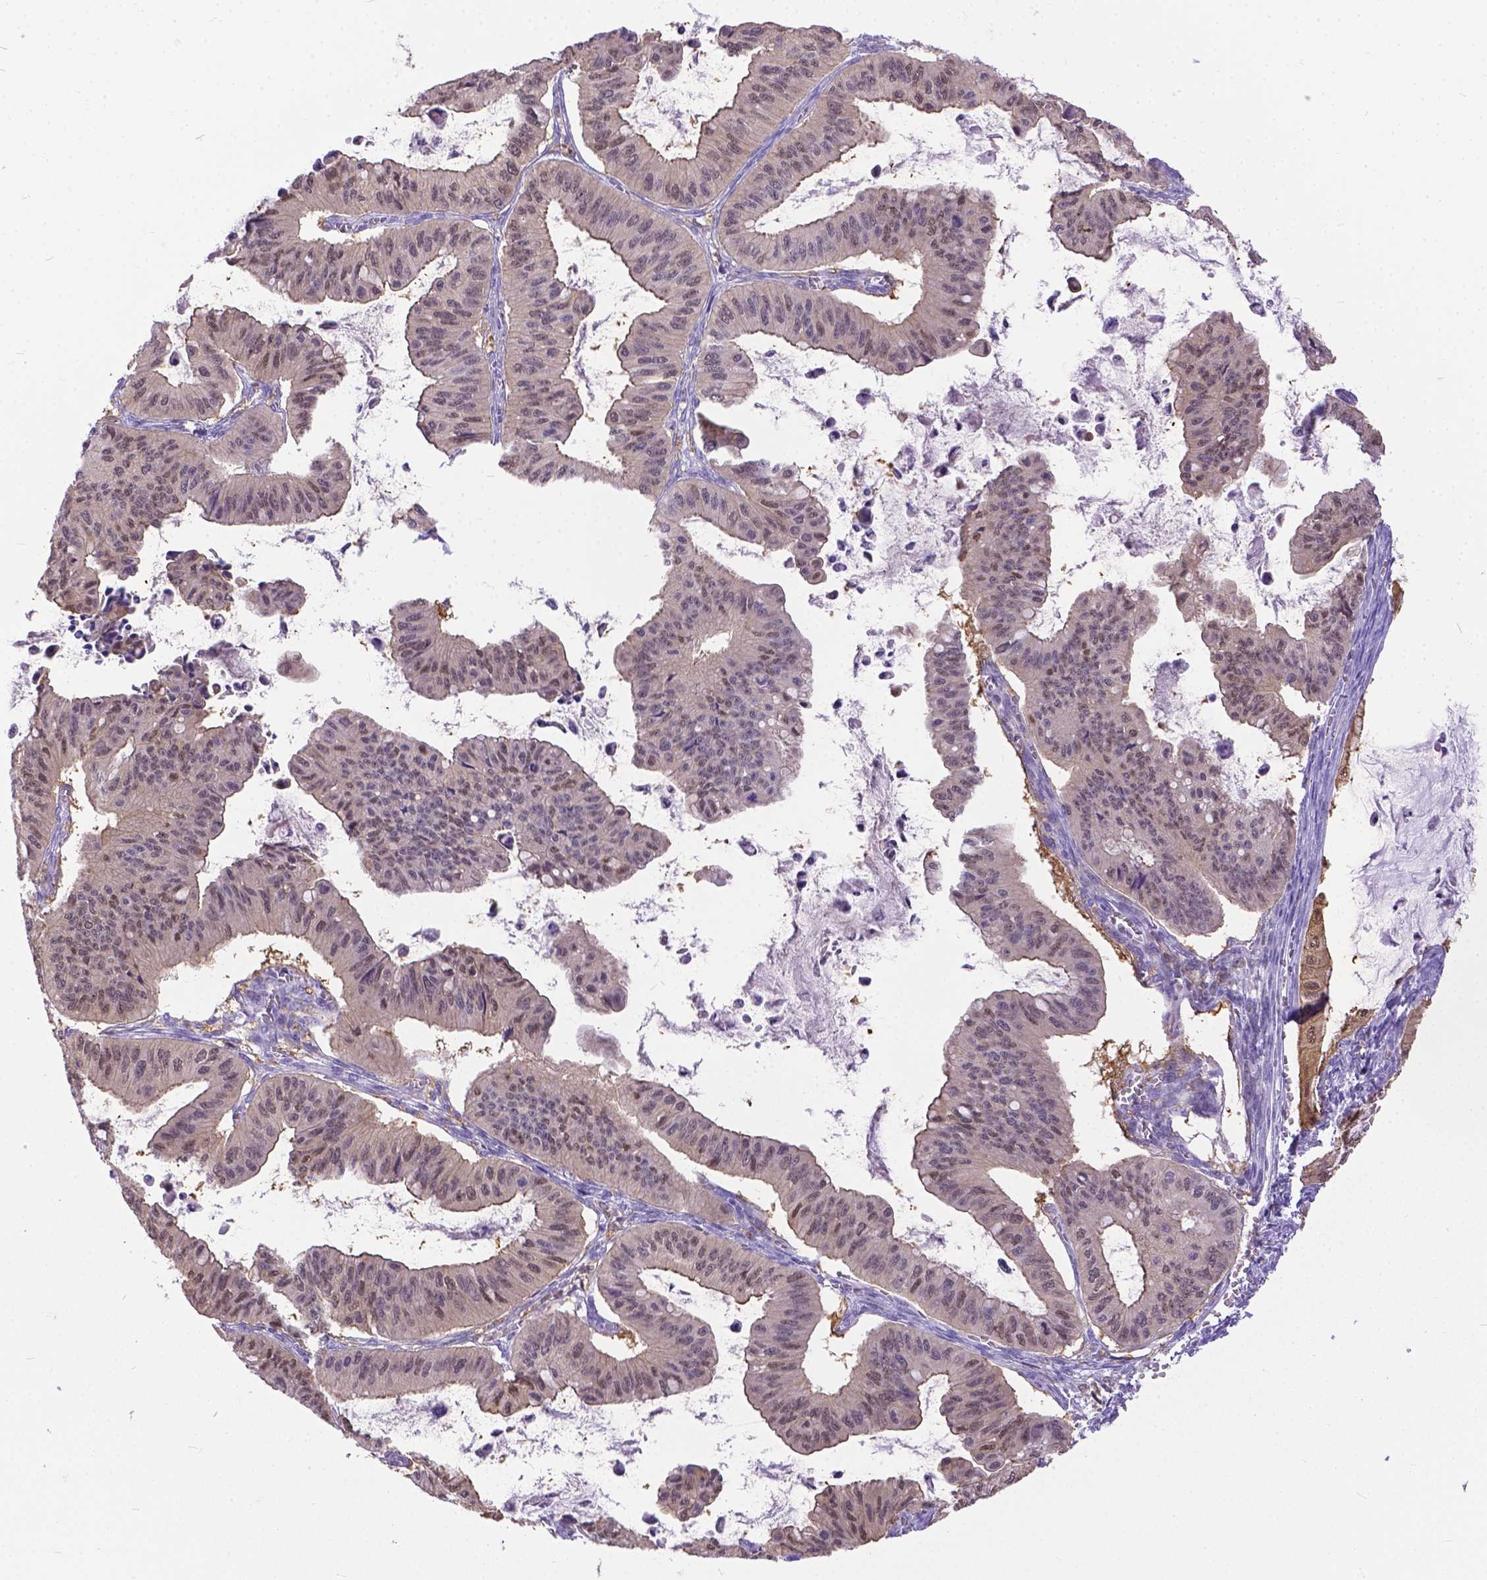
{"staining": {"intensity": "weak", "quantity": ">75%", "location": "cytoplasmic/membranous,nuclear"}, "tissue": "ovarian cancer", "cell_type": "Tumor cells", "image_type": "cancer", "snomed": [{"axis": "morphology", "description": "Cystadenocarcinoma, mucinous, NOS"}, {"axis": "topography", "description": "Ovary"}], "caption": "Immunohistochemical staining of mucinous cystadenocarcinoma (ovarian) shows weak cytoplasmic/membranous and nuclear protein staining in approximately >75% of tumor cells.", "gene": "TMEM169", "patient": {"sex": "female", "age": 72}}